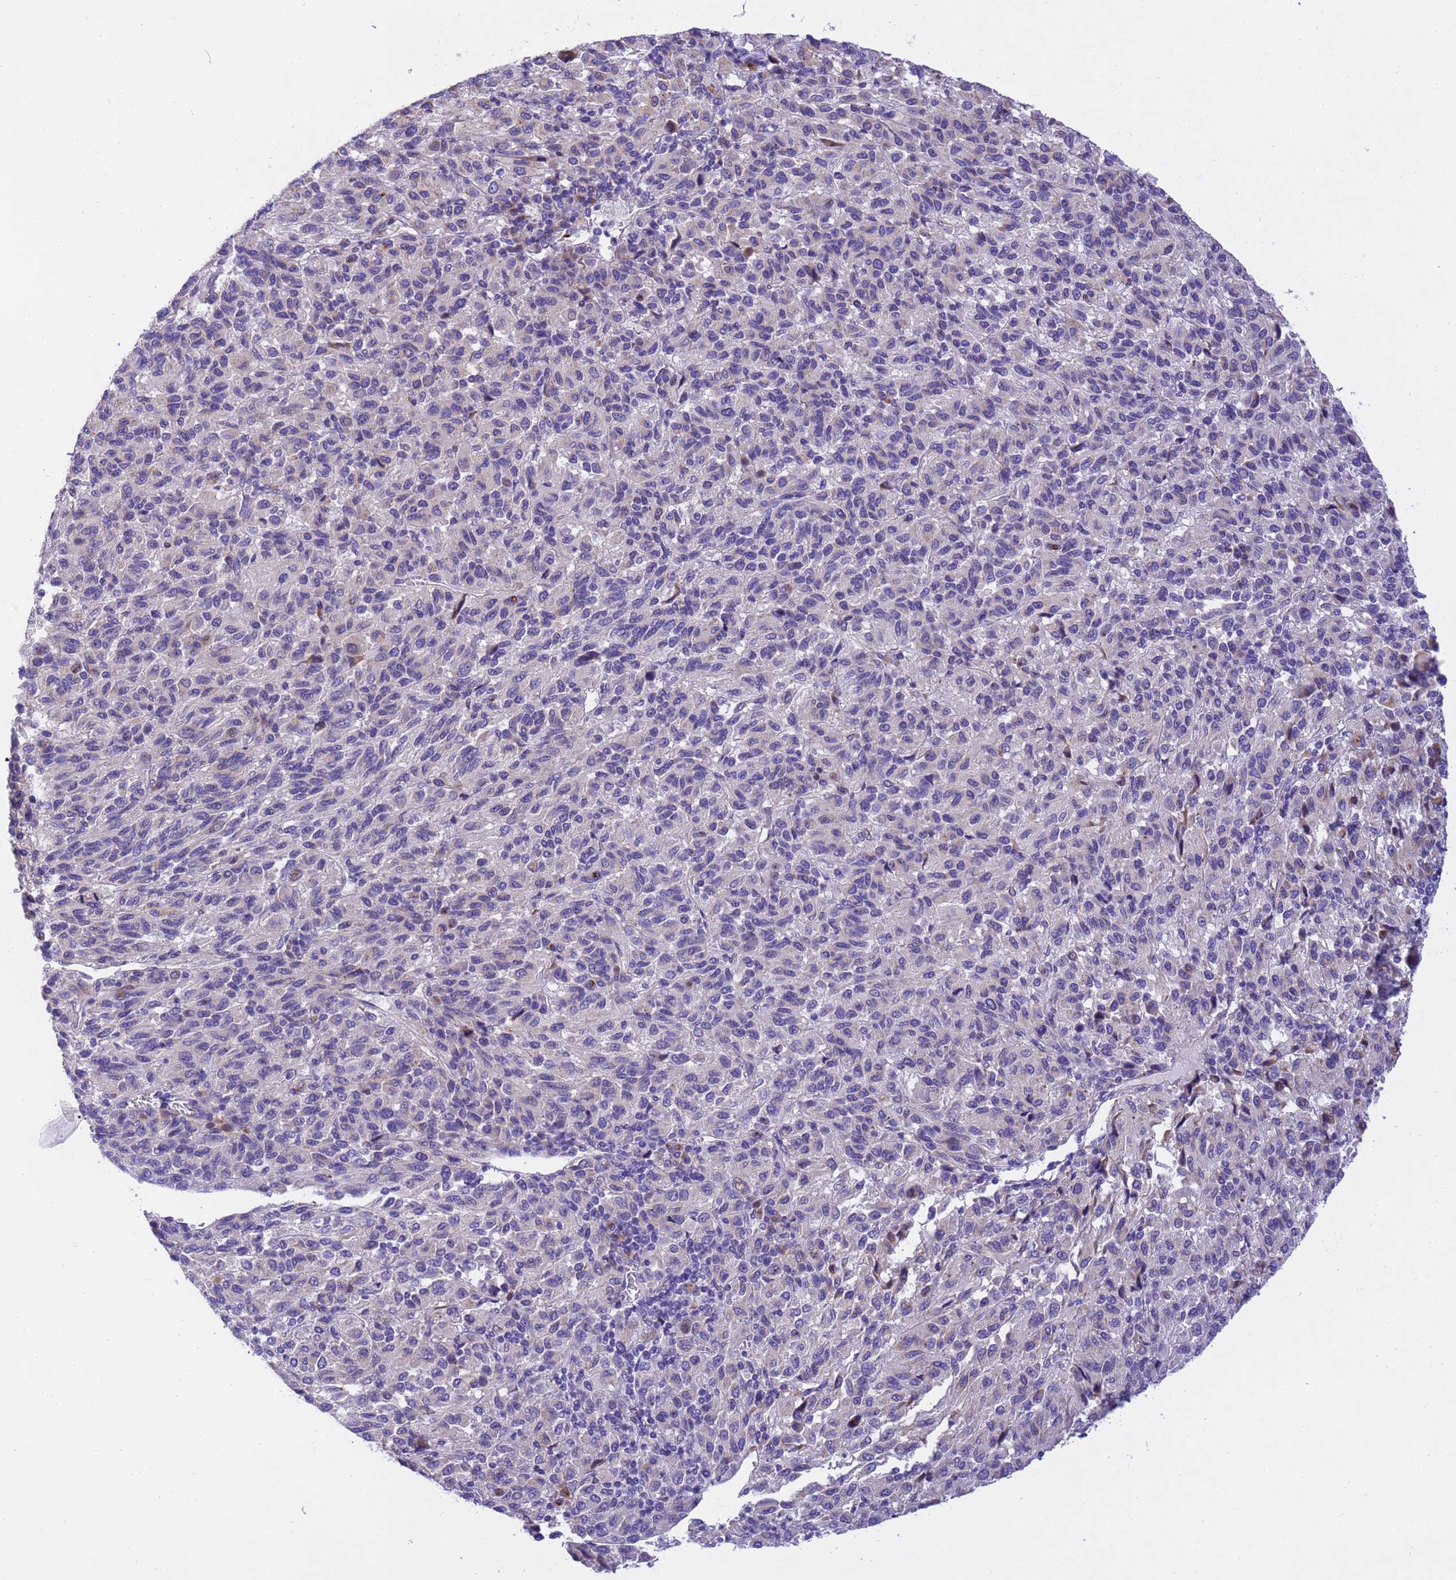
{"staining": {"intensity": "negative", "quantity": "none", "location": "none"}, "tissue": "melanoma", "cell_type": "Tumor cells", "image_type": "cancer", "snomed": [{"axis": "morphology", "description": "Malignant melanoma, Metastatic site"}, {"axis": "topography", "description": "Lung"}], "caption": "Tumor cells show no significant expression in malignant melanoma (metastatic site). (DAB (3,3'-diaminobenzidine) immunohistochemistry (IHC) visualized using brightfield microscopy, high magnification).", "gene": "RHBDD3", "patient": {"sex": "male", "age": 64}}